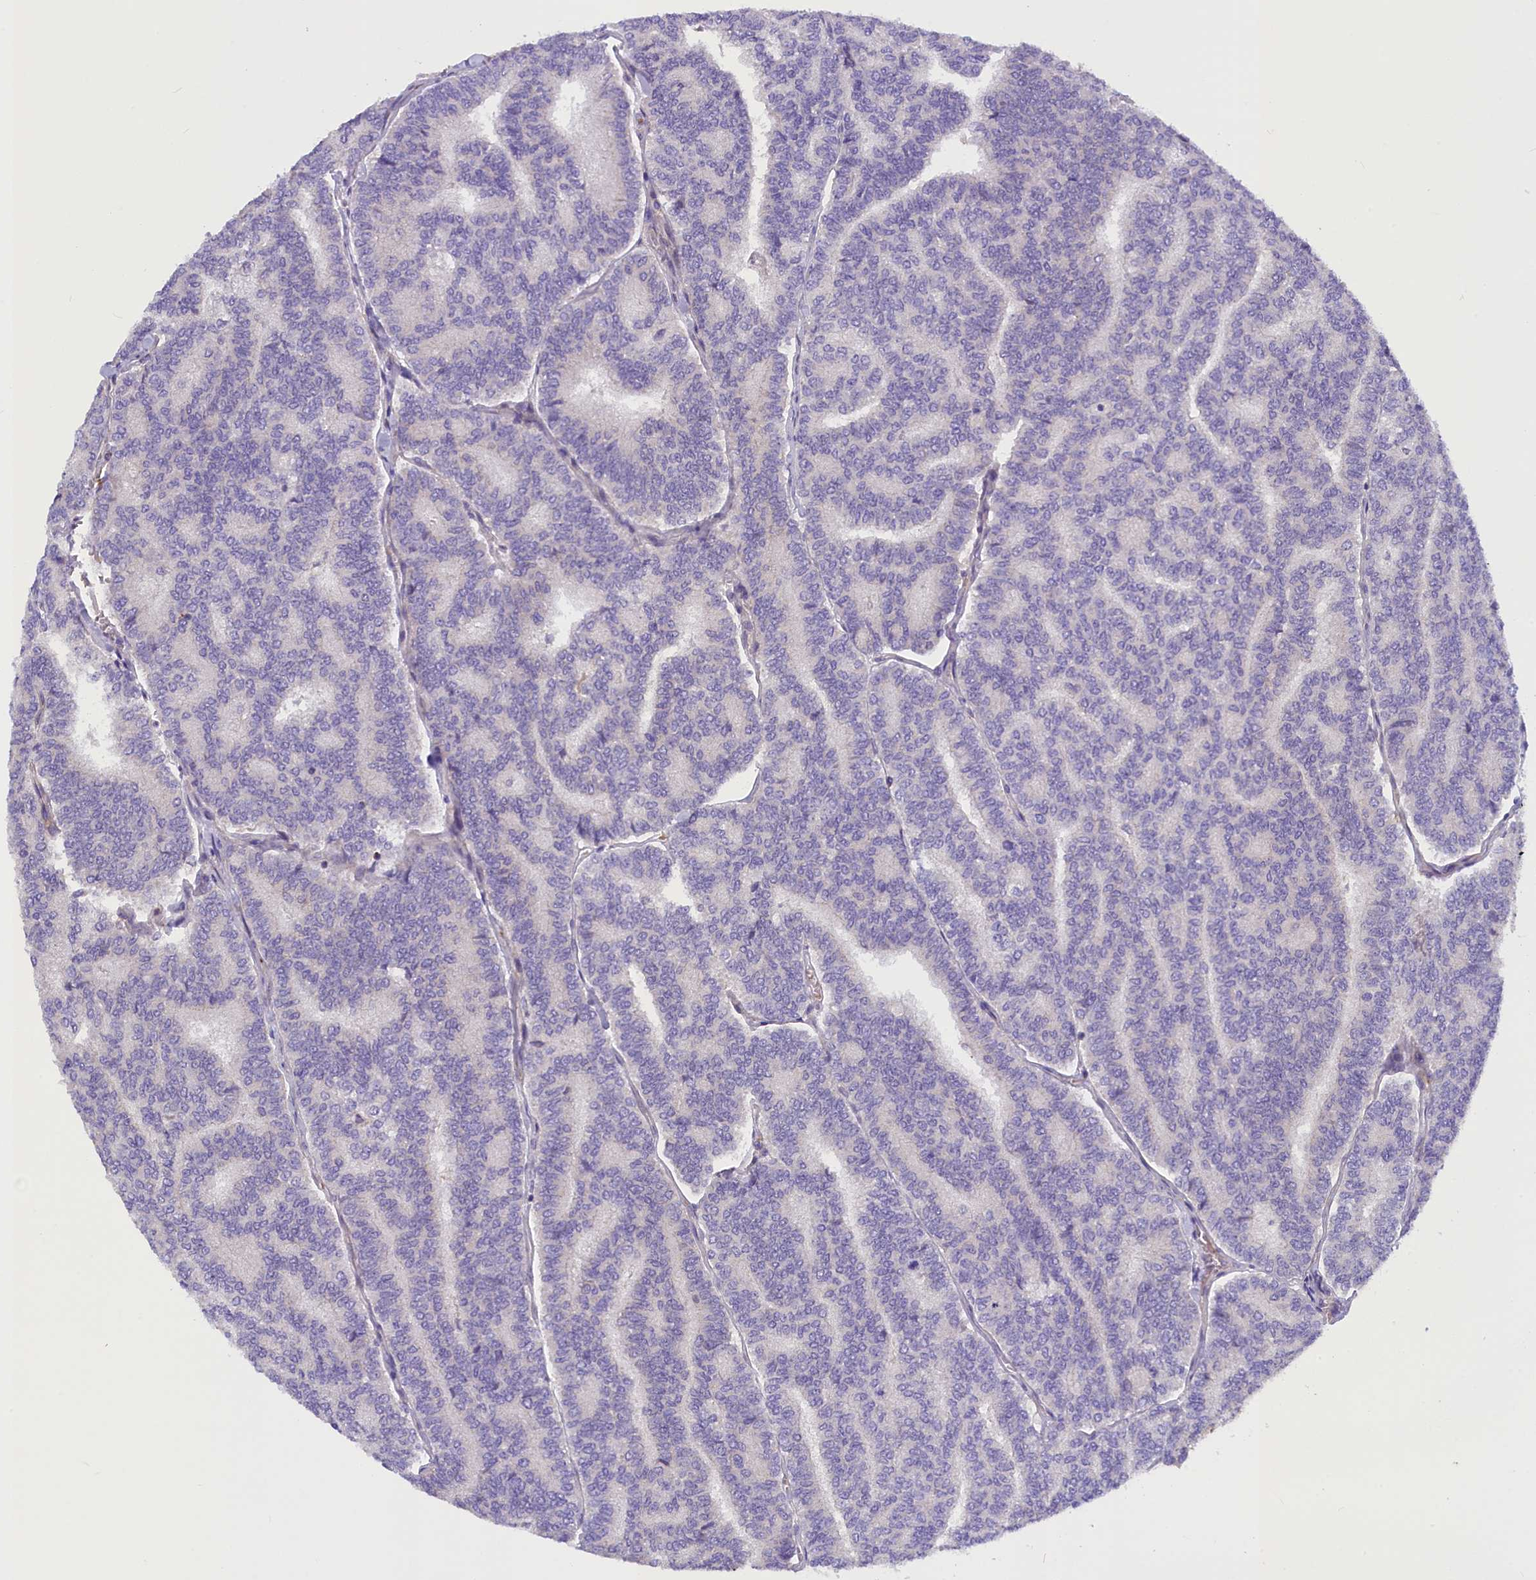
{"staining": {"intensity": "negative", "quantity": "none", "location": "none"}, "tissue": "thyroid cancer", "cell_type": "Tumor cells", "image_type": "cancer", "snomed": [{"axis": "morphology", "description": "Papillary adenocarcinoma, NOS"}, {"axis": "topography", "description": "Thyroid gland"}], "caption": "This is a histopathology image of IHC staining of thyroid cancer (papillary adenocarcinoma), which shows no expression in tumor cells.", "gene": "MED20", "patient": {"sex": "female", "age": 35}}